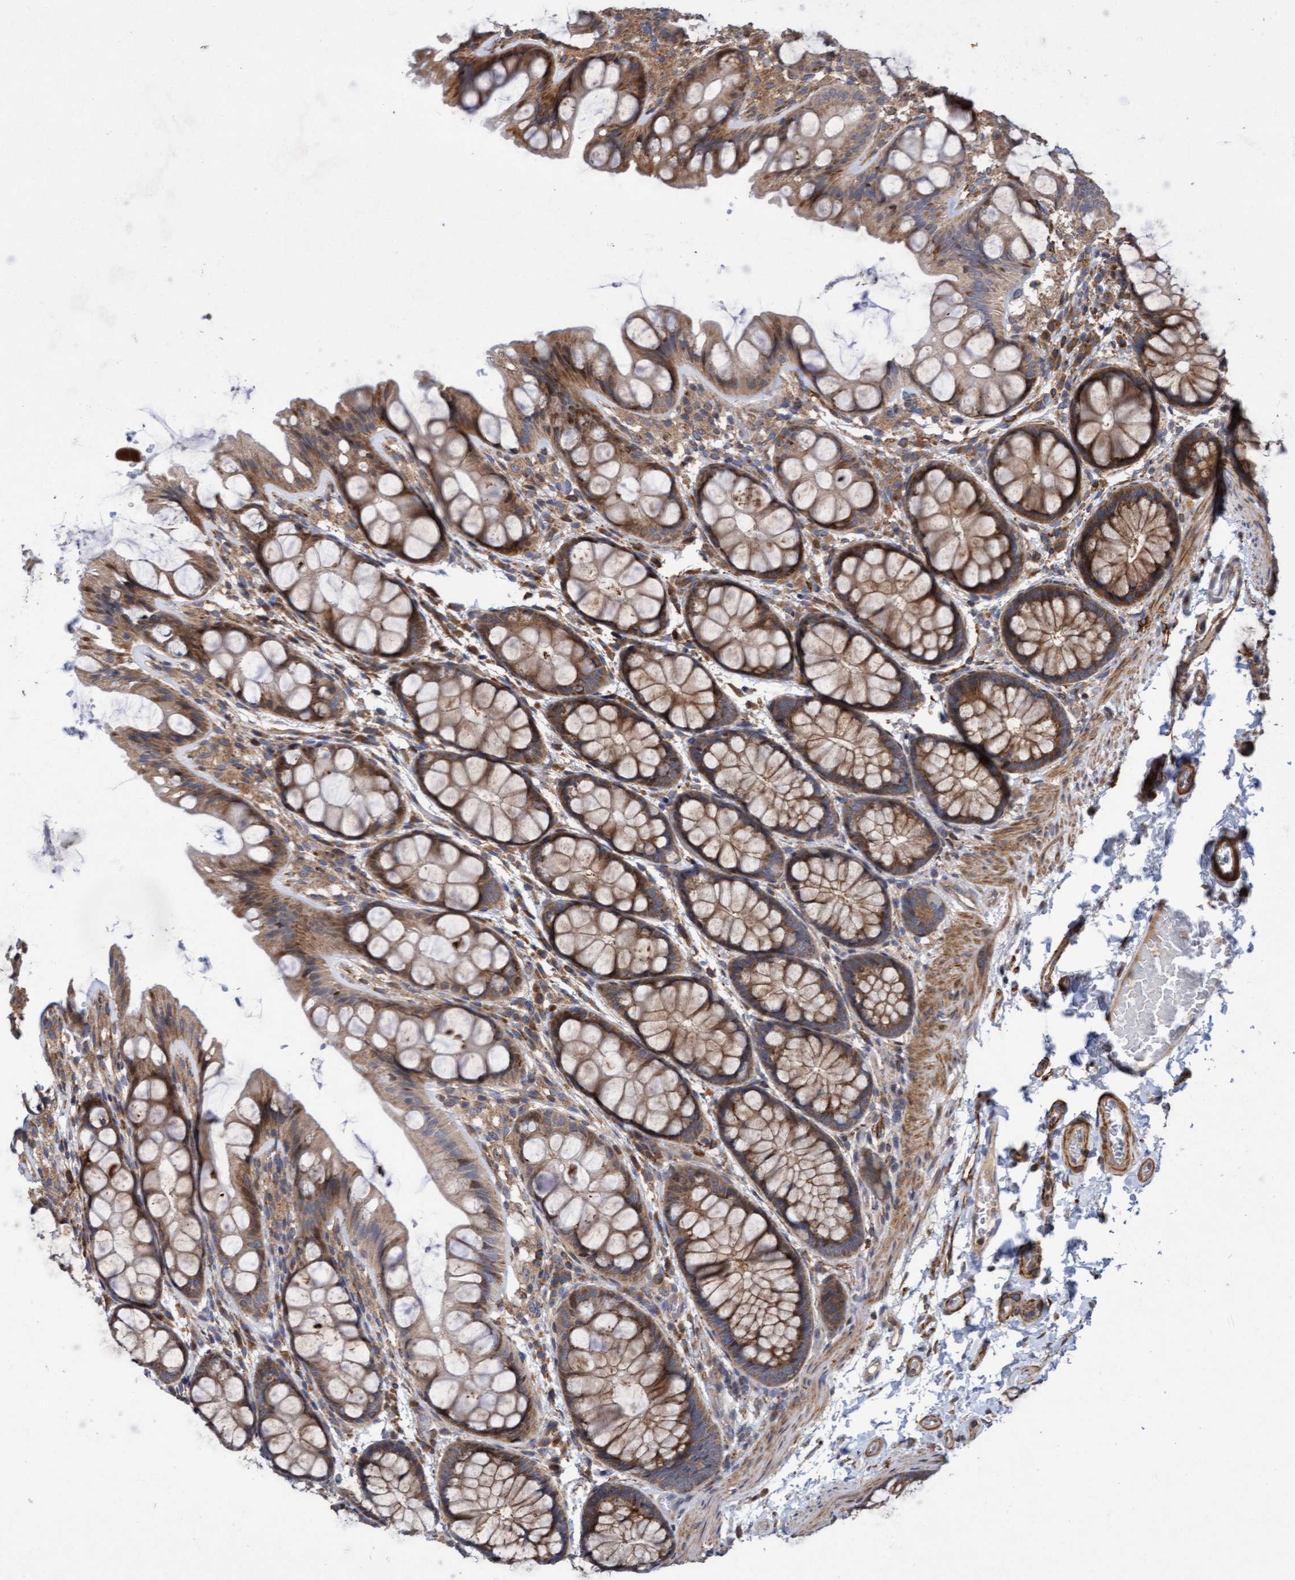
{"staining": {"intensity": "weak", "quantity": "25%-75%", "location": "cytoplasmic/membranous"}, "tissue": "colon", "cell_type": "Endothelial cells", "image_type": "normal", "snomed": [{"axis": "morphology", "description": "Normal tissue, NOS"}, {"axis": "topography", "description": "Colon"}], "caption": "High-magnification brightfield microscopy of benign colon stained with DAB (brown) and counterstained with hematoxylin (blue). endothelial cells exhibit weak cytoplasmic/membranous staining is identified in about25%-75% of cells.", "gene": "ELP5", "patient": {"sex": "male", "age": 47}}